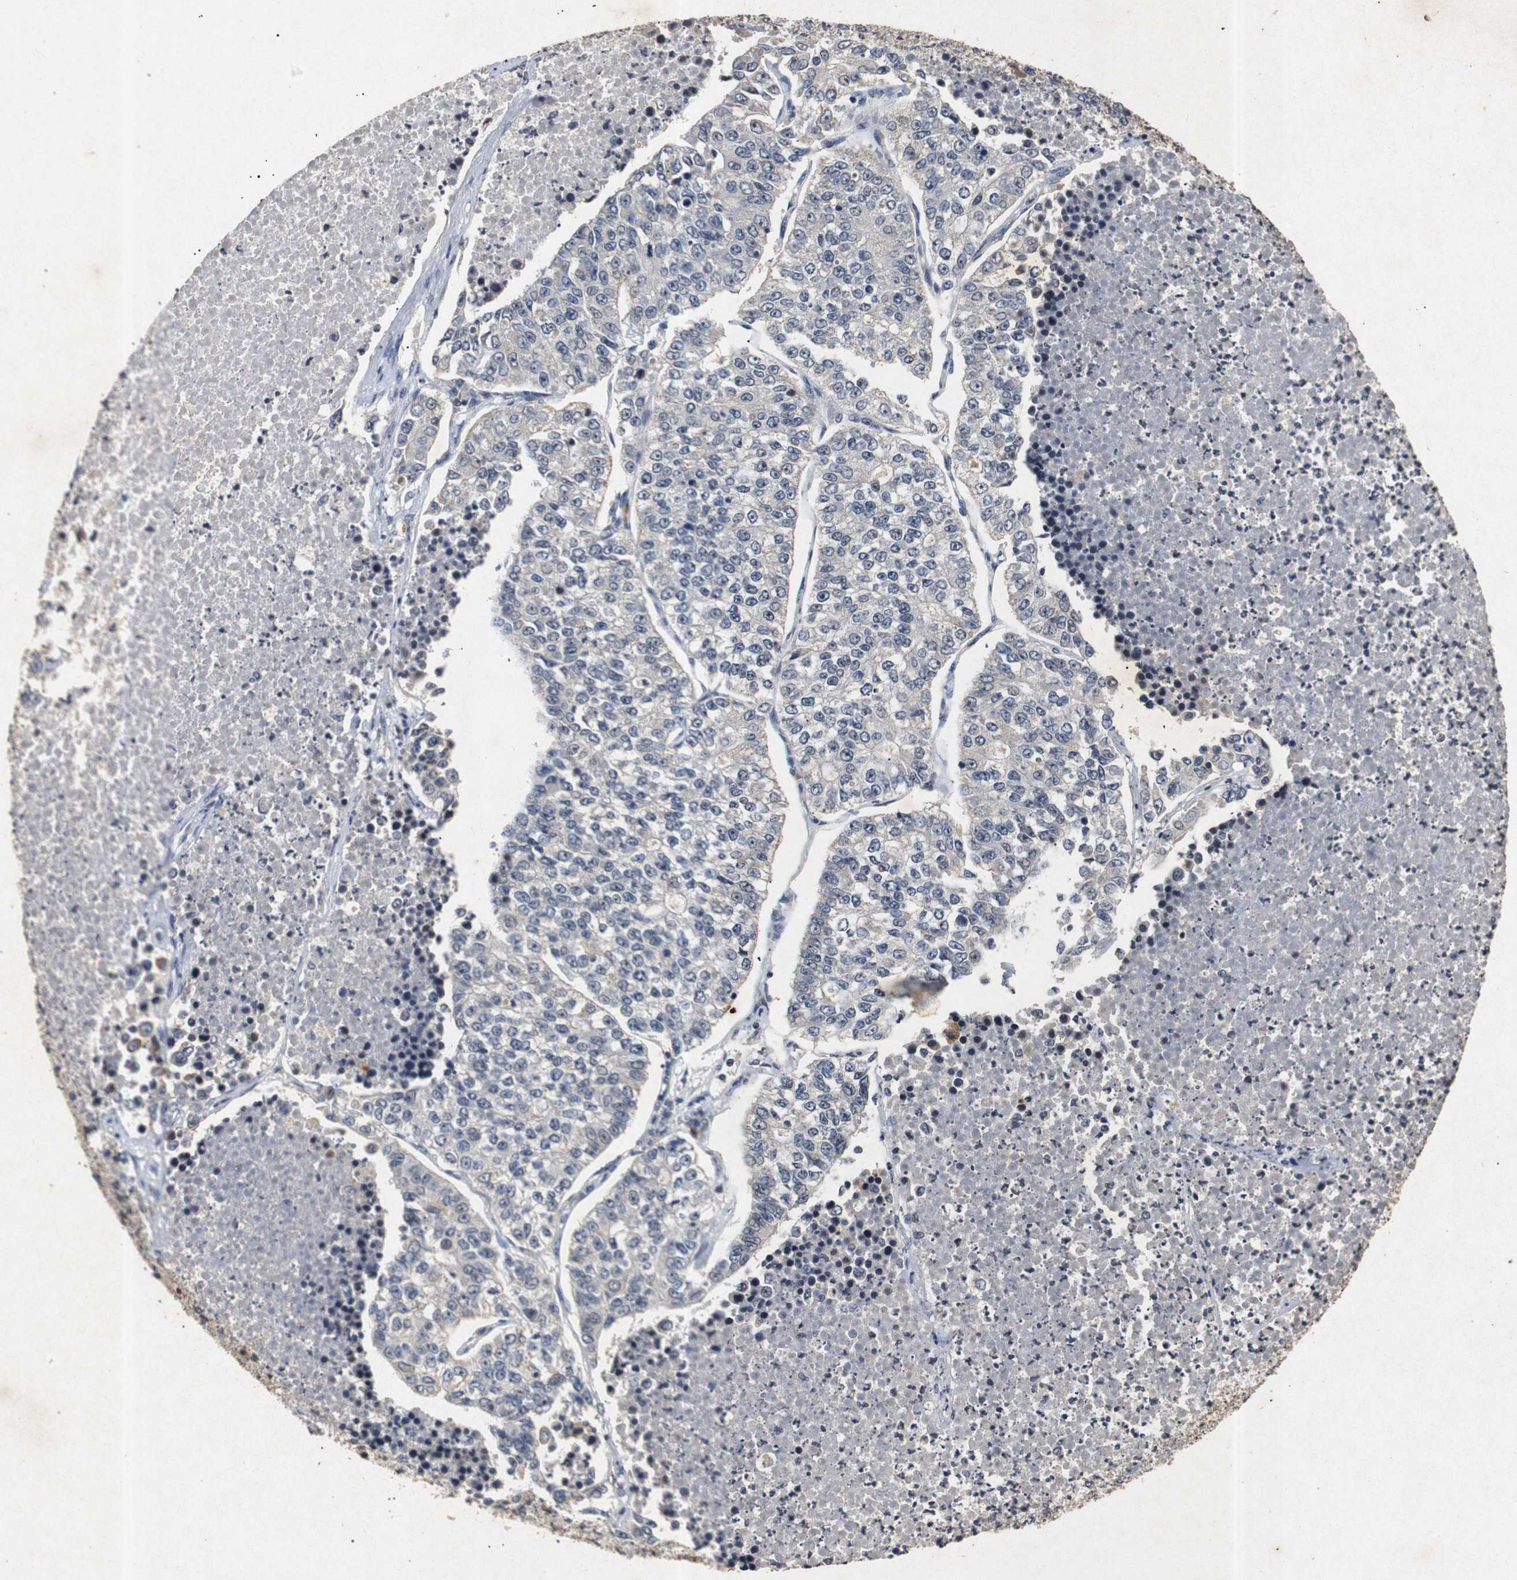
{"staining": {"intensity": "negative", "quantity": "none", "location": "none"}, "tissue": "lung cancer", "cell_type": "Tumor cells", "image_type": "cancer", "snomed": [{"axis": "morphology", "description": "Adenocarcinoma, NOS"}, {"axis": "topography", "description": "Lung"}], "caption": "Image shows no significant protein staining in tumor cells of lung adenocarcinoma. (Stains: DAB immunohistochemistry with hematoxylin counter stain, Microscopy: brightfield microscopy at high magnification).", "gene": "PARN", "patient": {"sex": "male", "age": 49}}